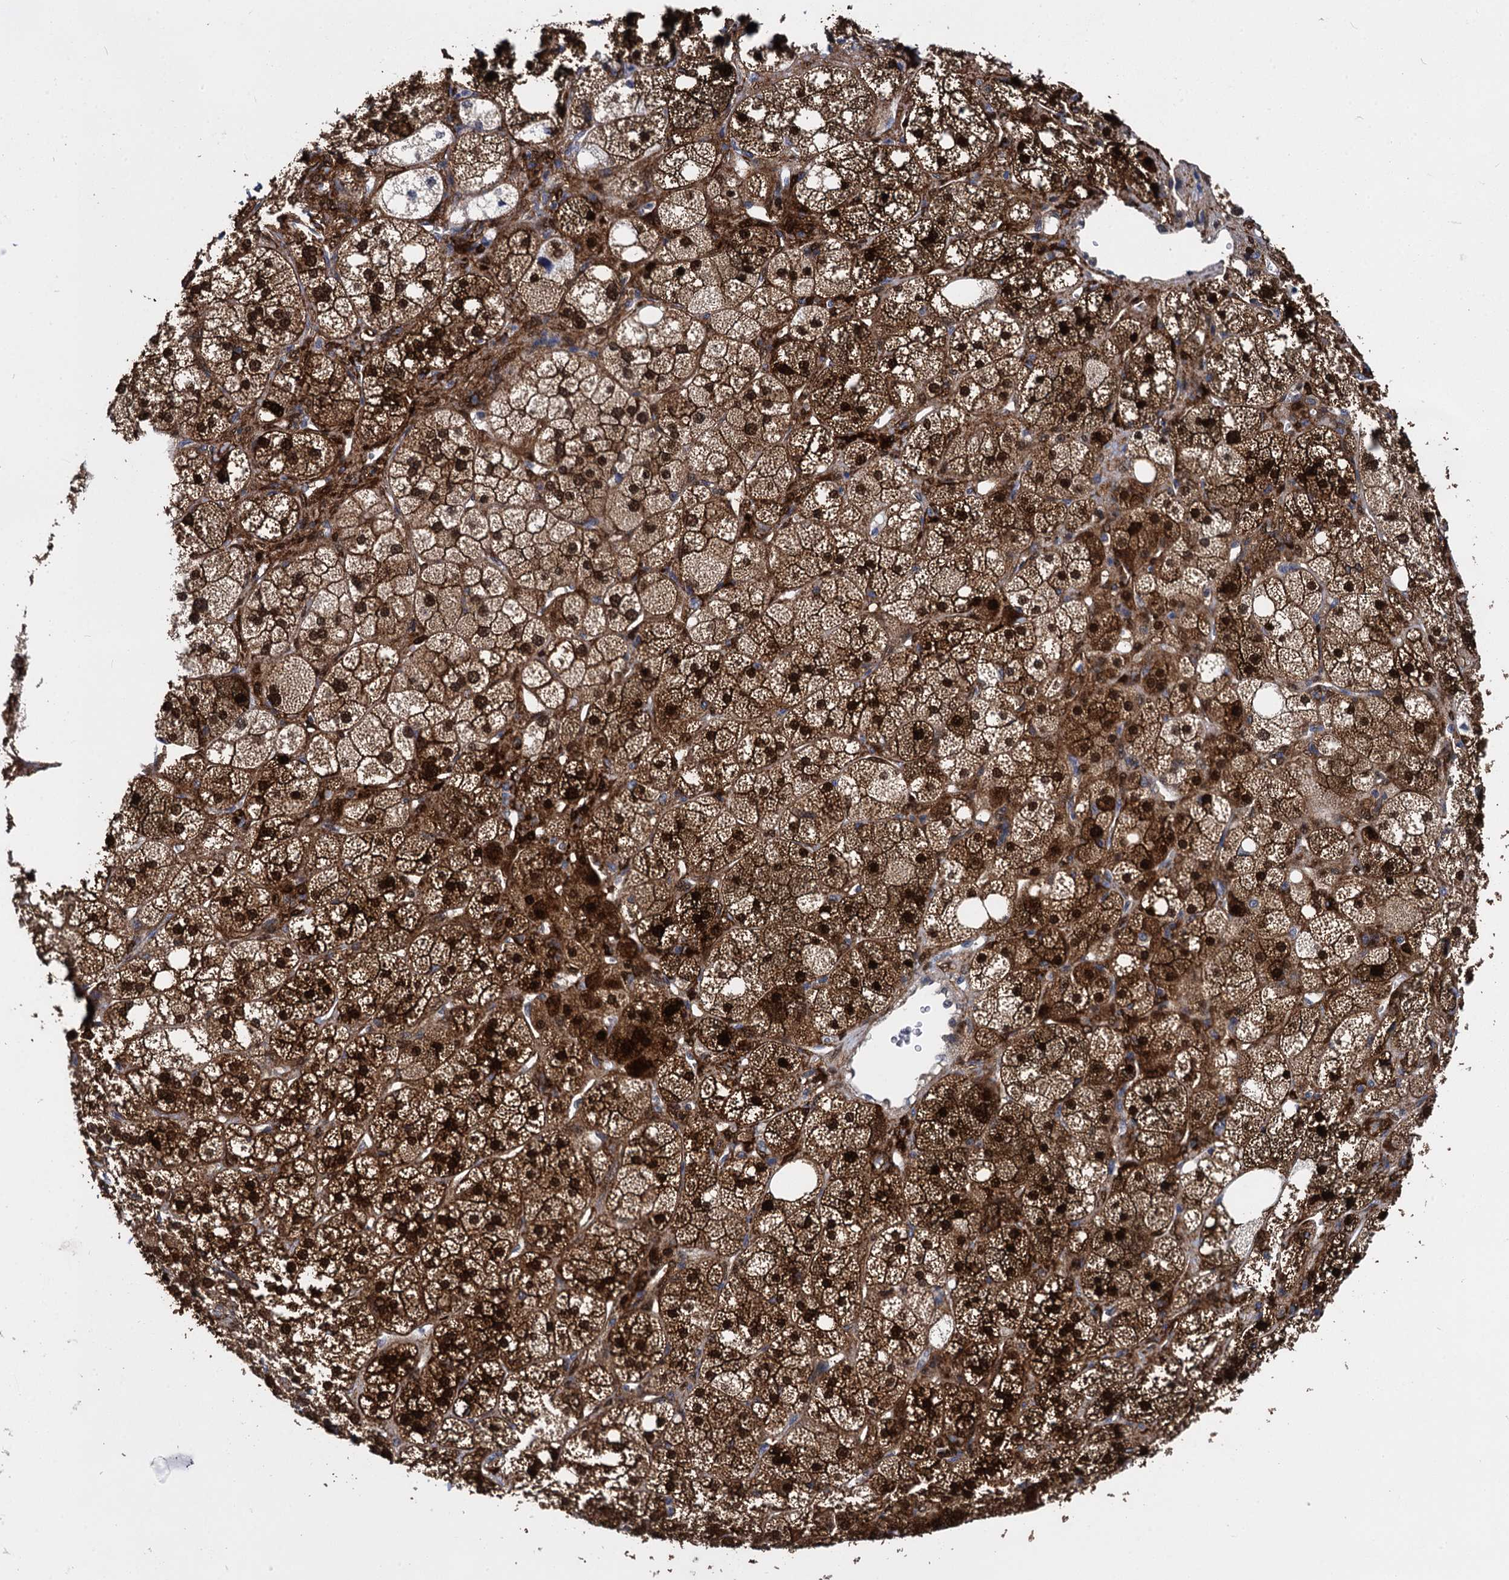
{"staining": {"intensity": "strong", "quantity": "25%-75%", "location": "cytoplasmic/membranous,nuclear"}, "tissue": "adrenal gland", "cell_type": "Glandular cells", "image_type": "normal", "snomed": [{"axis": "morphology", "description": "Normal tissue, NOS"}, {"axis": "topography", "description": "Adrenal gland"}], "caption": "DAB (3,3'-diaminobenzidine) immunohistochemical staining of benign human adrenal gland demonstrates strong cytoplasmic/membranous,nuclear protein staining in approximately 25%-75% of glandular cells. (IHC, brightfield microscopy, high magnification).", "gene": "GSTM3", "patient": {"sex": "male", "age": 61}}